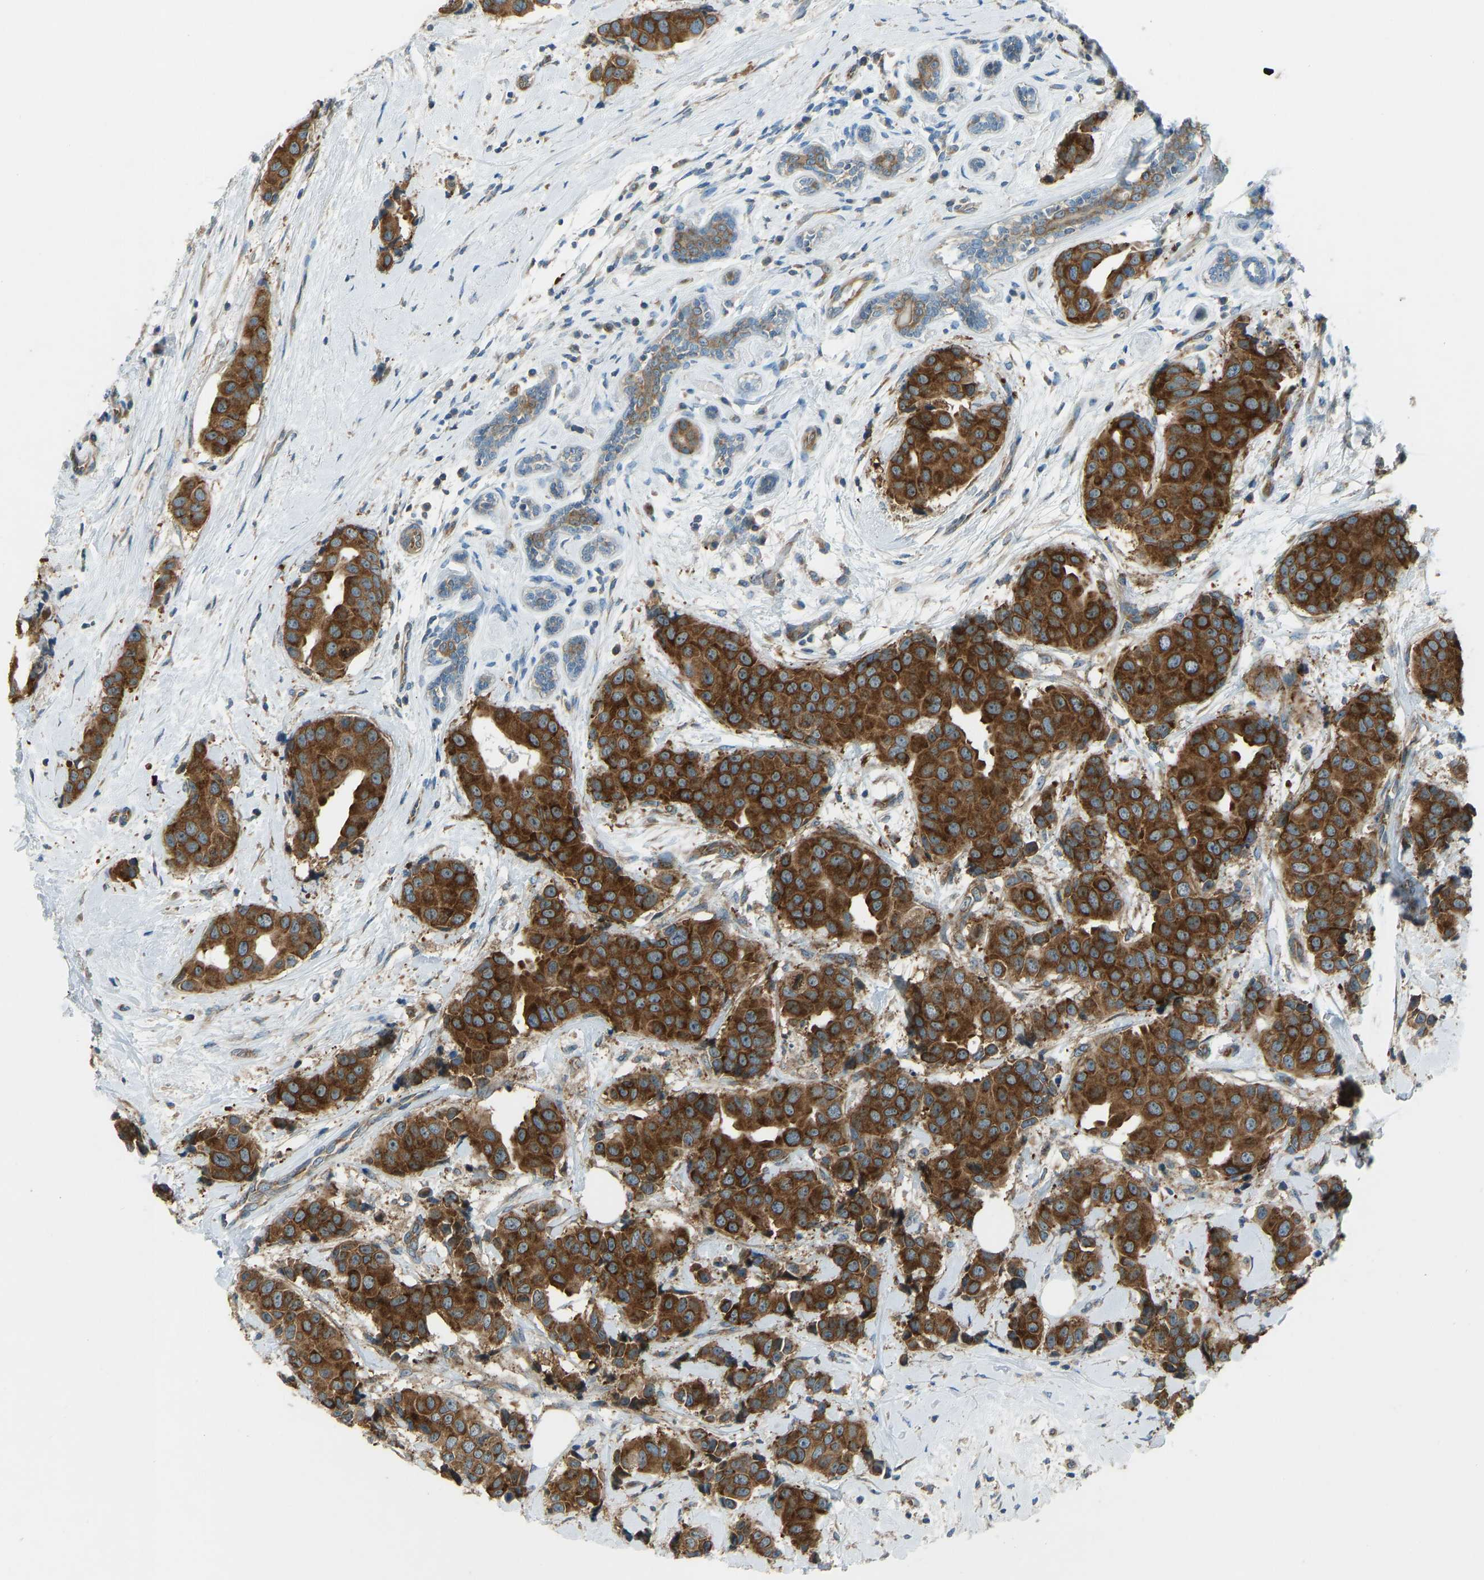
{"staining": {"intensity": "strong", "quantity": ">75%", "location": "cytoplasmic/membranous"}, "tissue": "breast cancer", "cell_type": "Tumor cells", "image_type": "cancer", "snomed": [{"axis": "morphology", "description": "Normal tissue, NOS"}, {"axis": "morphology", "description": "Duct carcinoma"}, {"axis": "topography", "description": "Breast"}], "caption": "Tumor cells reveal strong cytoplasmic/membranous positivity in approximately >75% of cells in breast cancer (infiltrating ductal carcinoma).", "gene": "STAU2", "patient": {"sex": "female", "age": 39}}